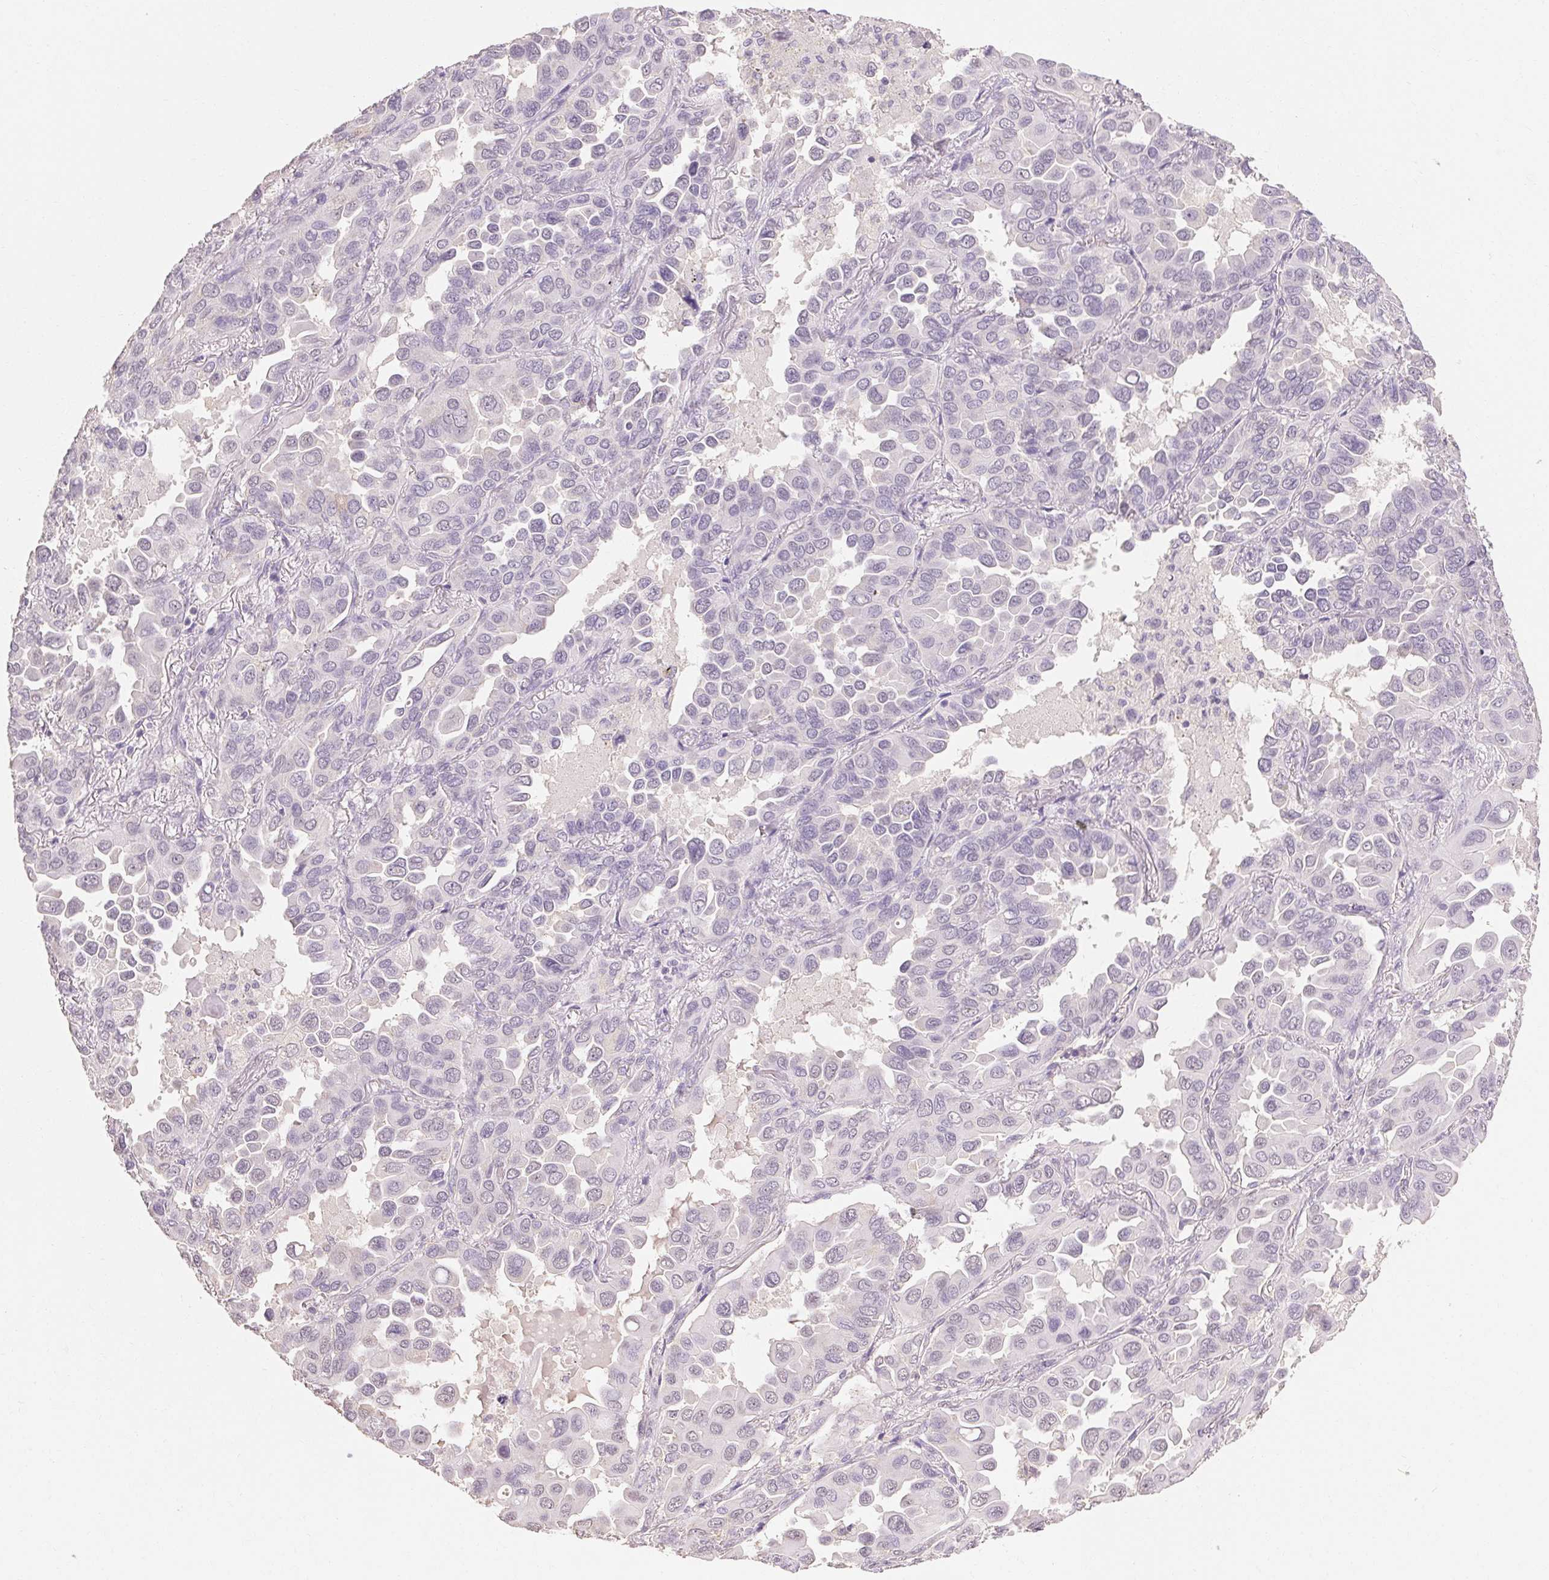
{"staining": {"intensity": "negative", "quantity": "none", "location": "none"}, "tissue": "lung cancer", "cell_type": "Tumor cells", "image_type": "cancer", "snomed": [{"axis": "morphology", "description": "Adenocarcinoma, NOS"}, {"axis": "topography", "description": "Lung"}], "caption": "Tumor cells are negative for protein expression in human lung cancer (adenocarcinoma).", "gene": "MAP7D2", "patient": {"sex": "male", "age": 64}}